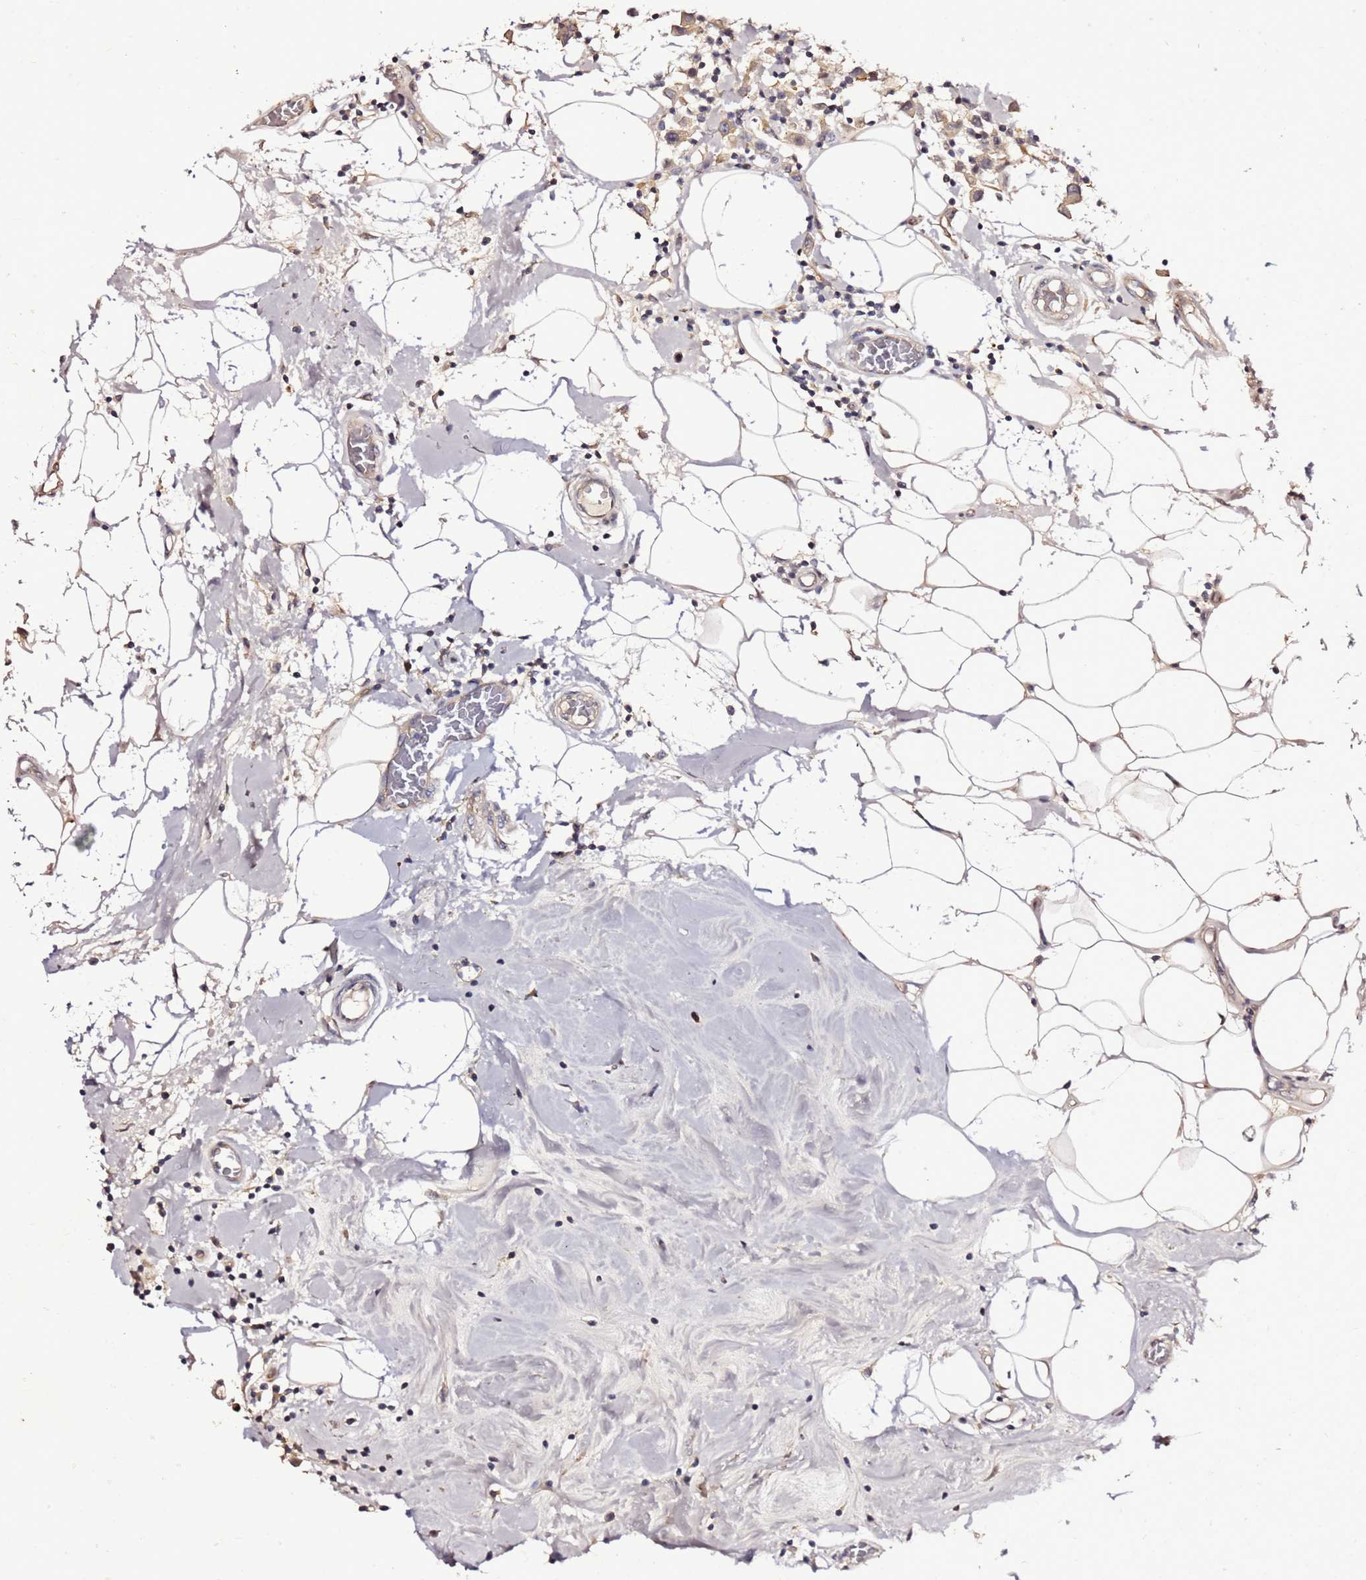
{"staining": {"intensity": "weak", "quantity": "25%-75%", "location": "cytoplasmic/membranous"}, "tissue": "breast cancer", "cell_type": "Tumor cells", "image_type": "cancer", "snomed": [{"axis": "morphology", "description": "Duct carcinoma"}, {"axis": "topography", "description": "Breast"}], "caption": "Breast cancer (invasive ductal carcinoma) stained with DAB (3,3'-diaminobenzidine) immunohistochemistry (IHC) exhibits low levels of weak cytoplasmic/membranous staining in approximately 25%-75% of tumor cells. (Stains: DAB in brown, nuclei in blue, Microscopy: brightfield microscopy at high magnification).", "gene": "NOL8", "patient": {"sex": "female", "age": 61}}